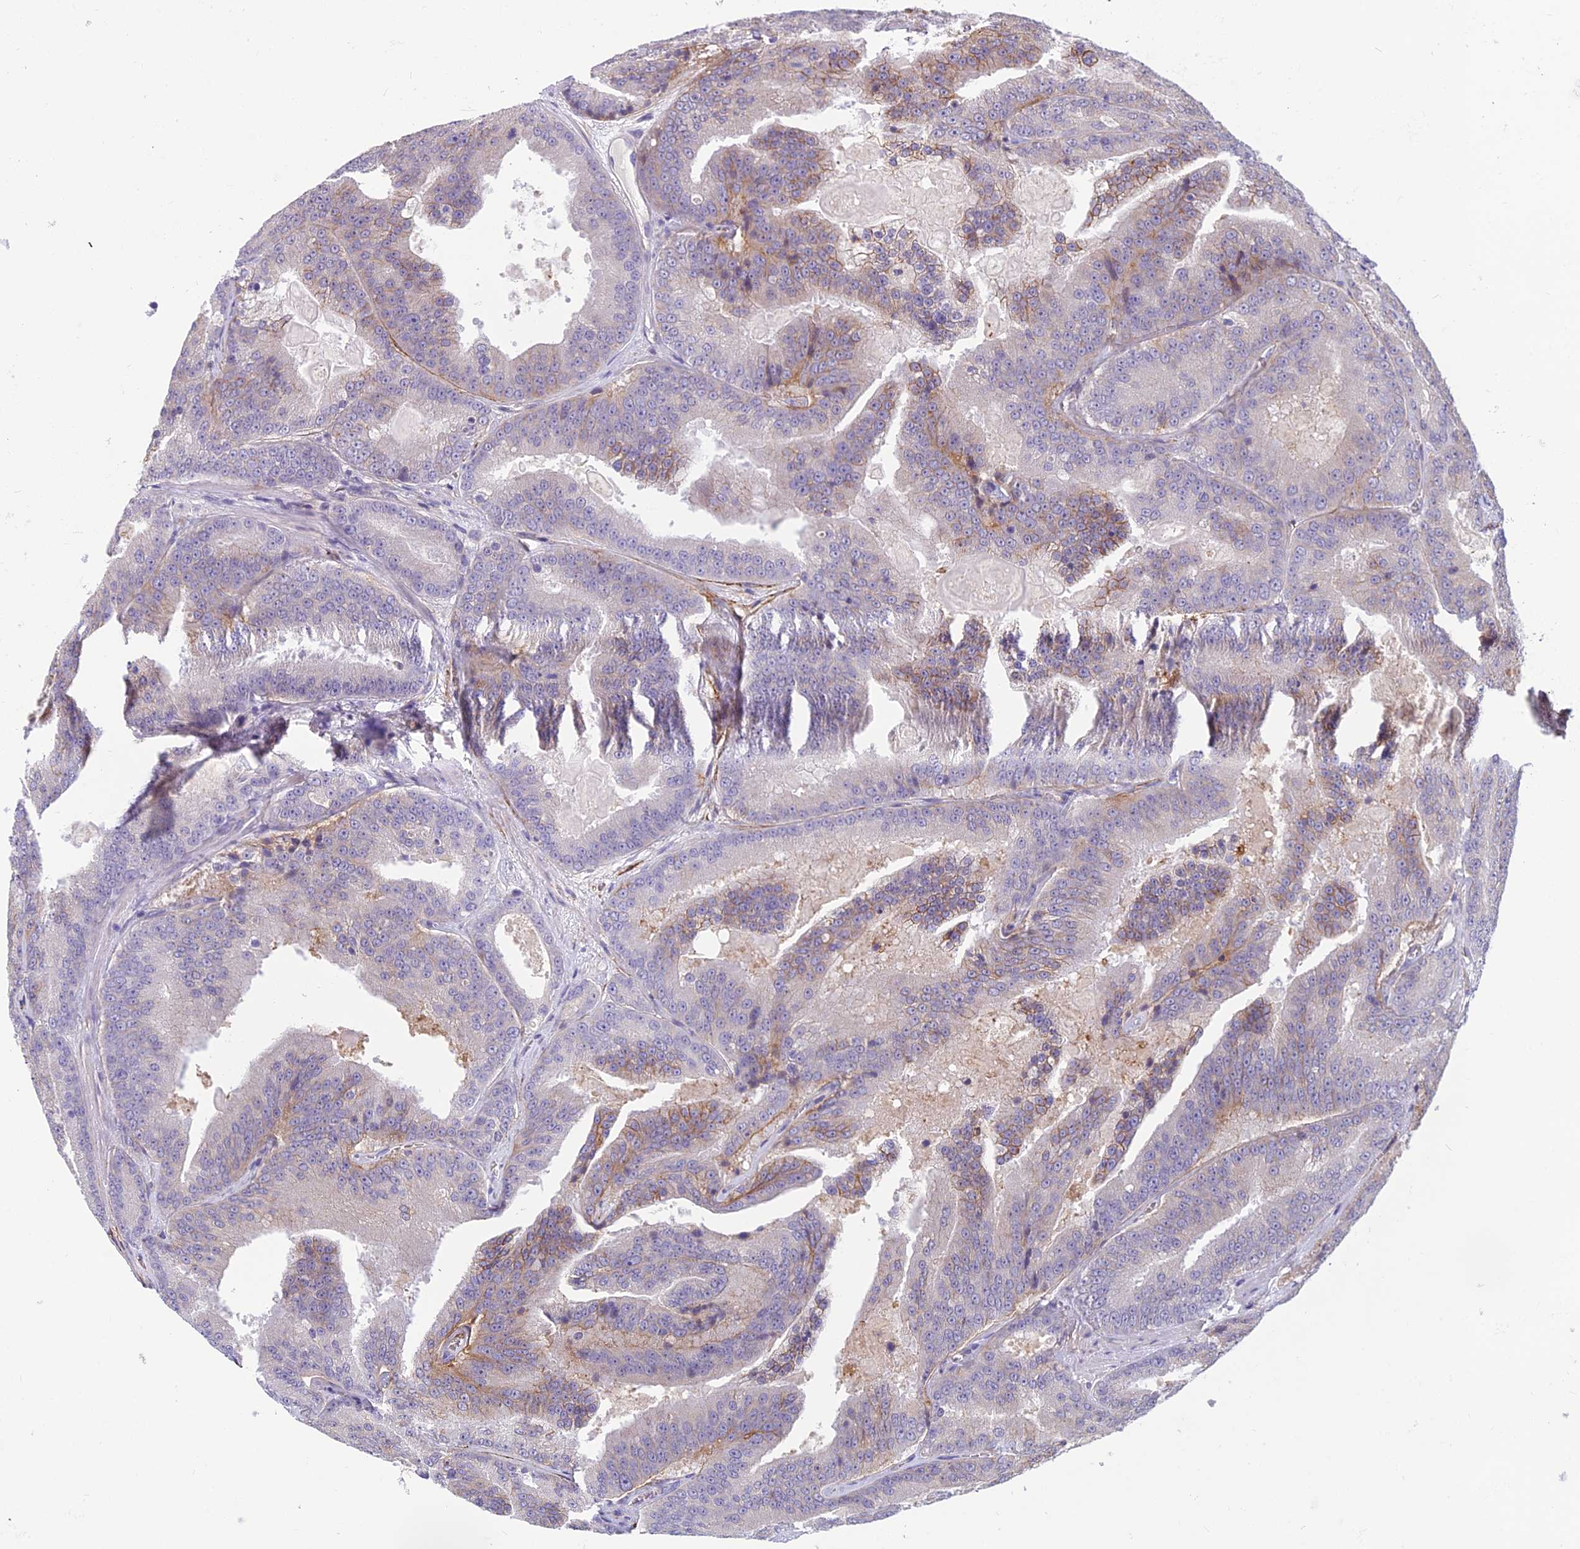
{"staining": {"intensity": "moderate", "quantity": "<25%", "location": "cytoplasmic/membranous"}, "tissue": "prostate cancer", "cell_type": "Tumor cells", "image_type": "cancer", "snomed": [{"axis": "morphology", "description": "Adenocarcinoma, High grade"}, {"axis": "topography", "description": "Prostate"}], "caption": "Immunohistochemical staining of human prostate cancer (adenocarcinoma (high-grade)) reveals low levels of moderate cytoplasmic/membranous protein positivity in approximately <25% of tumor cells.", "gene": "TSPAN15", "patient": {"sex": "male", "age": 61}}